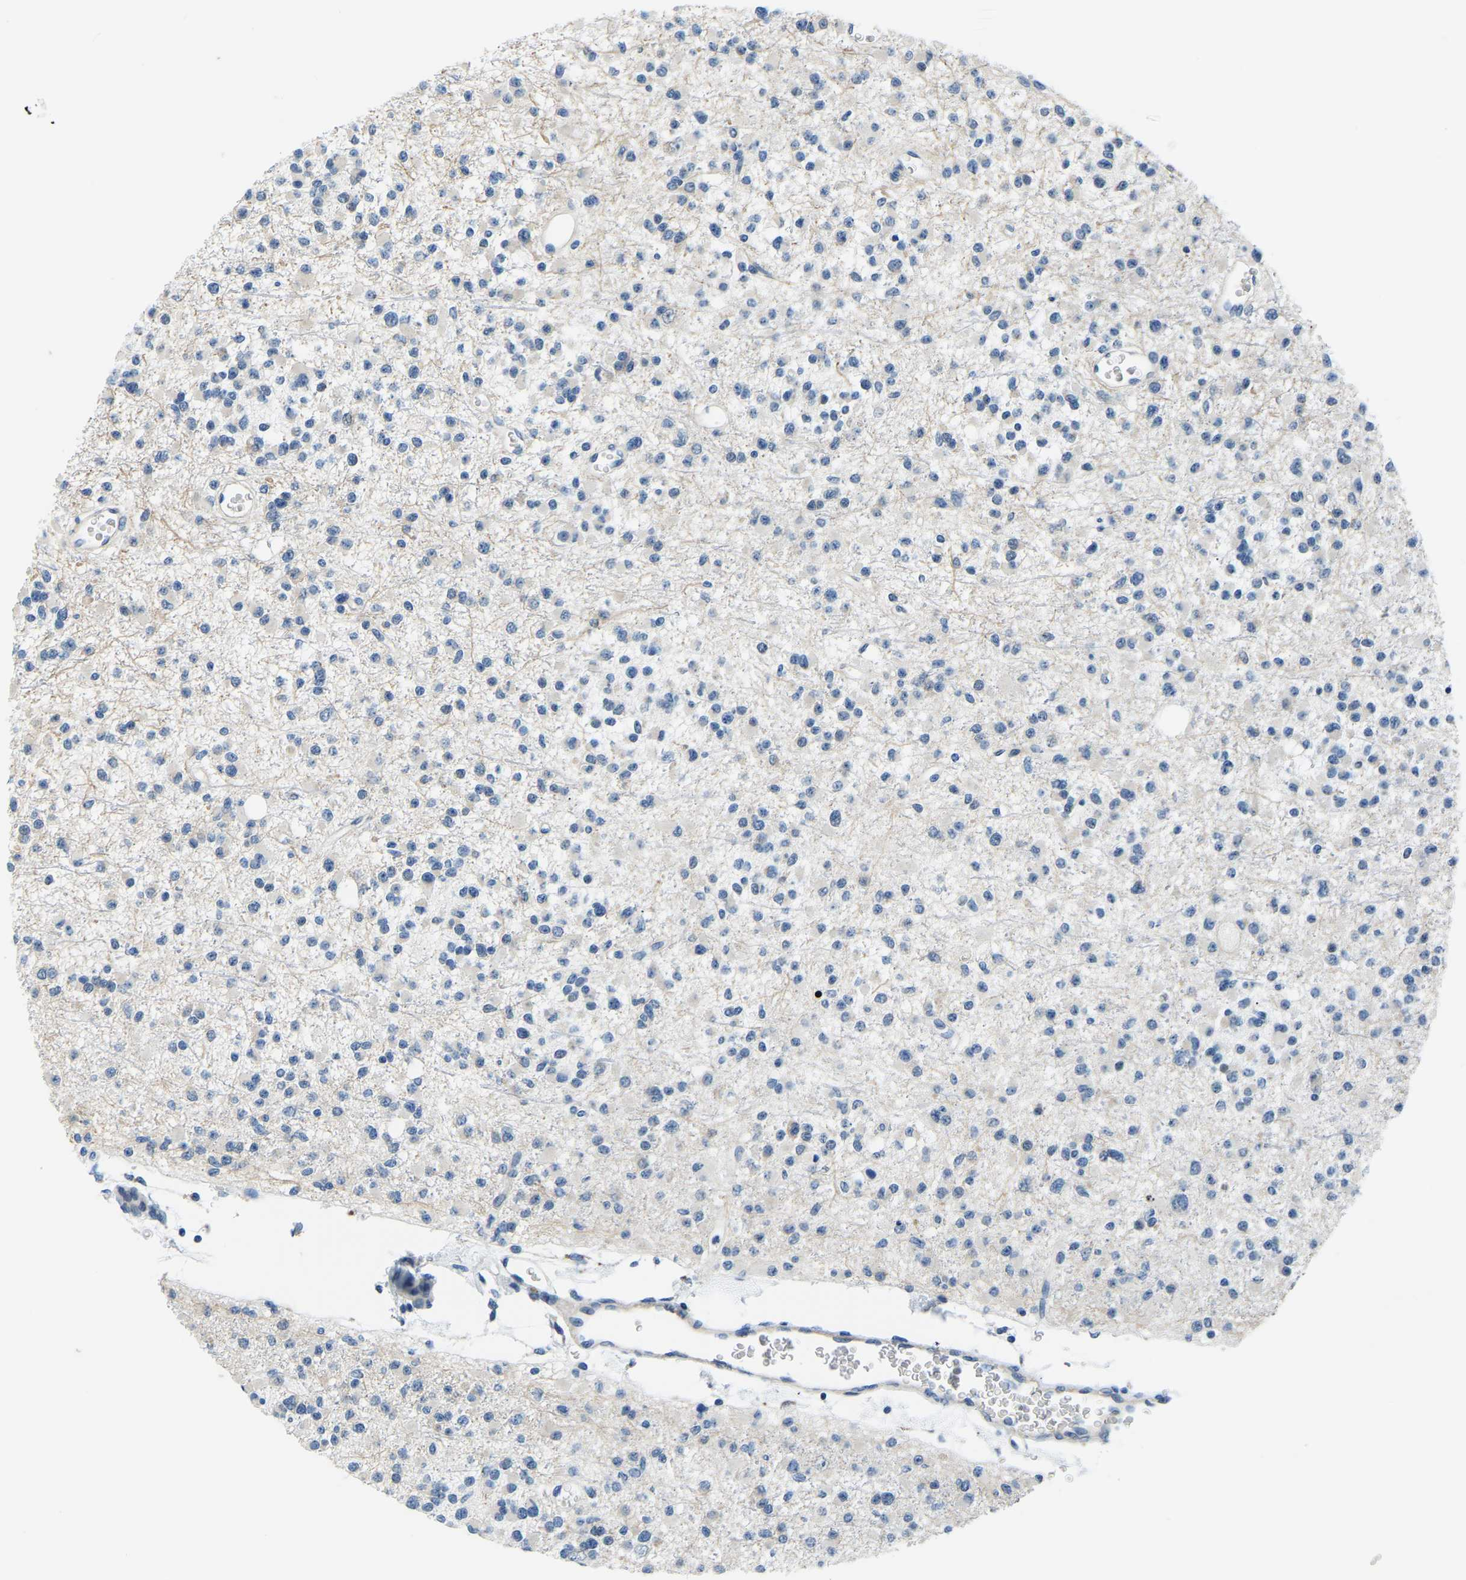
{"staining": {"intensity": "negative", "quantity": "none", "location": "none"}, "tissue": "glioma", "cell_type": "Tumor cells", "image_type": "cancer", "snomed": [{"axis": "morphology", "description": "Glioma, malignant, Low grade"}, {"axis": "topography", "description": "Brain"}], "caption": "Immunohistochemistry histopathology image of malignant glioma (low-grade) stained for a protein (brown), which exhibits no expression in tumor cells.", "gene": "LIAS", "patient": {"sex": "female", "age": 22}}